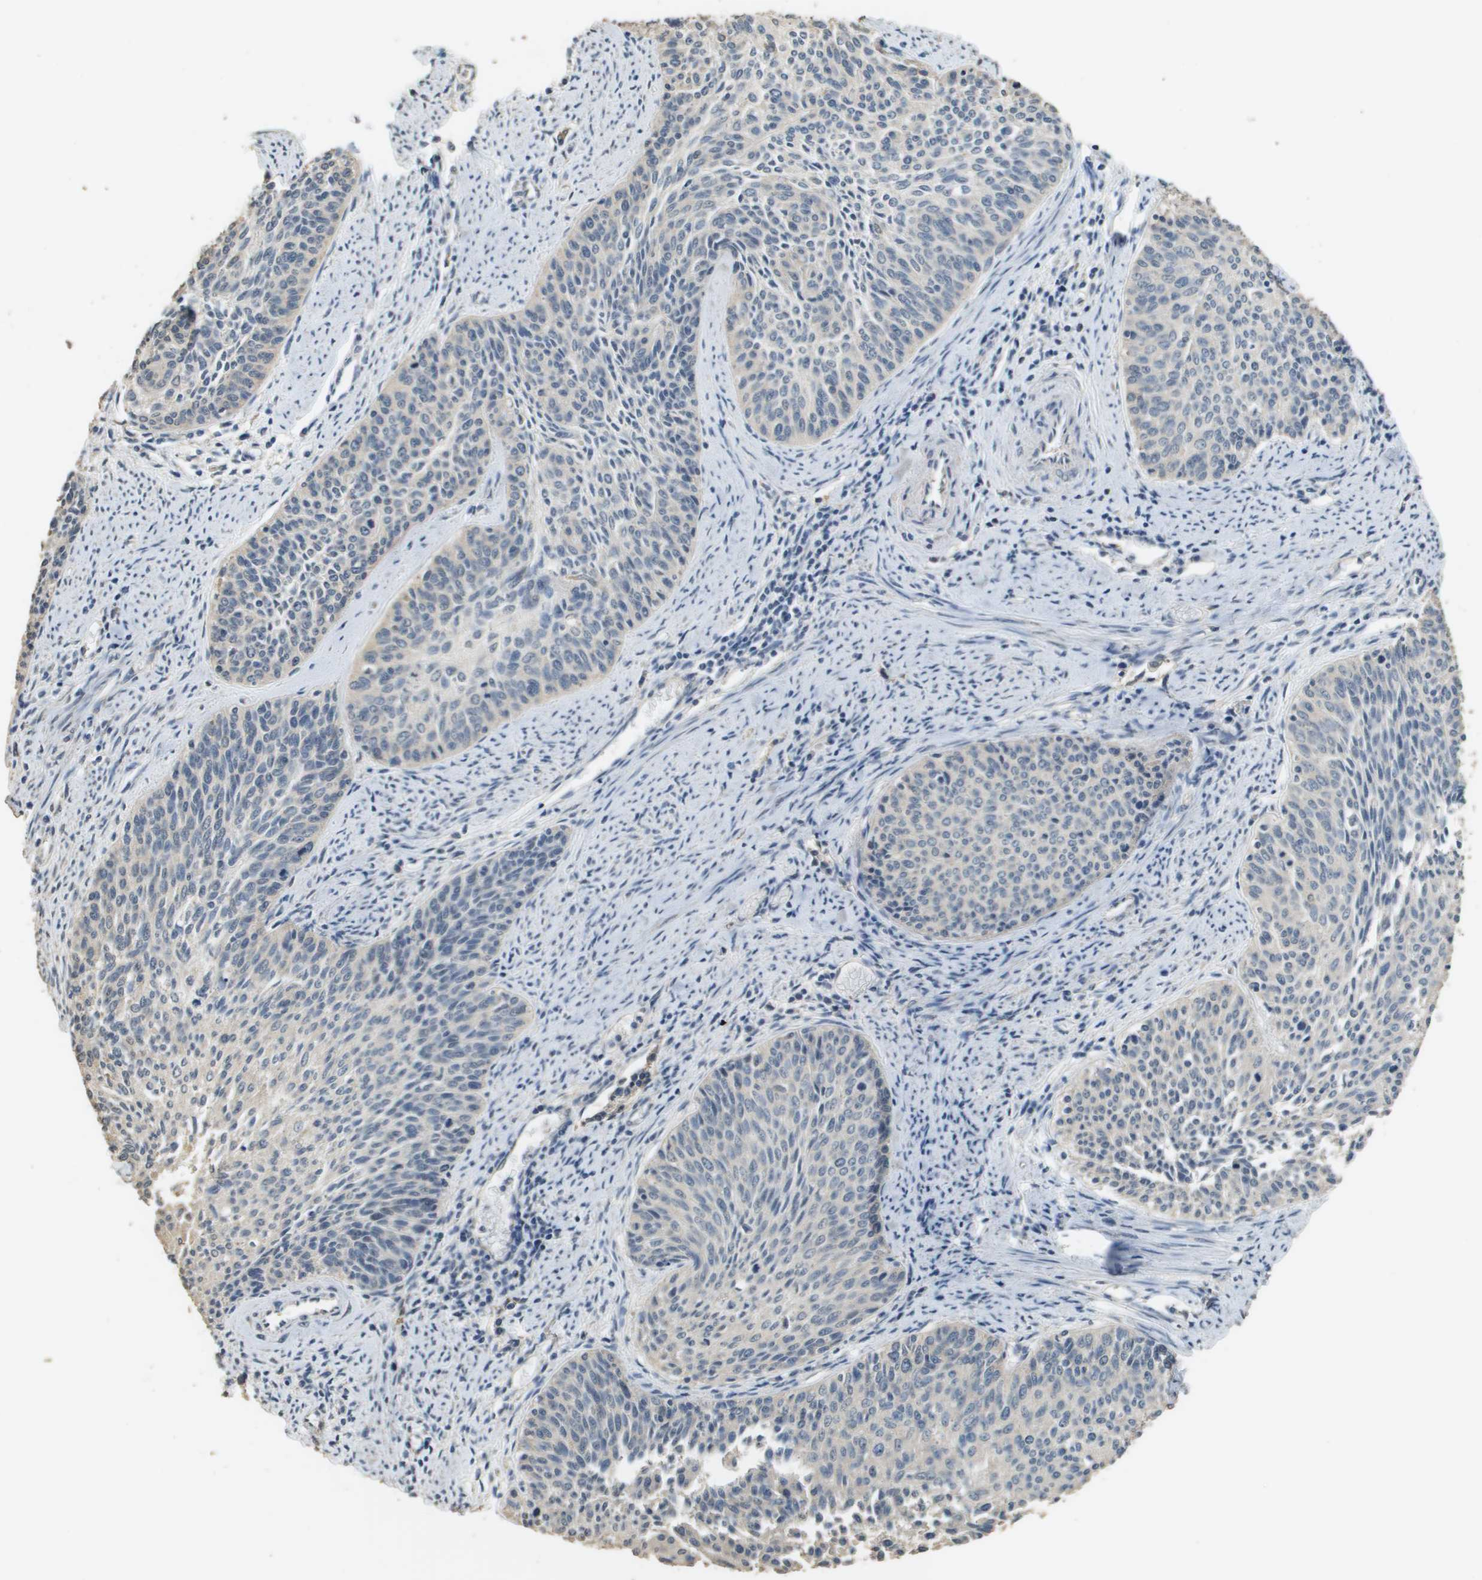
{"staining": {"intensity": "negative", "quantity": "none", "location": "none"}, "tissue": "cervical cancer", "cell_type": "Tumor cells", "image_type": "cancer", "snomed": [{"axis": "morphology", "description": "Squamous cell carcinoma, NOS"}, {"axis": "topography", "description": "Cervix"}], "caption": "DAB (3,3'-diaminobenzidine) immunohistochemical staining of human cervical cancer demonstrates no significant expression in tumor cells.", "gene": "RAB6B", "patient": {"sex": "female", "age": 55}}